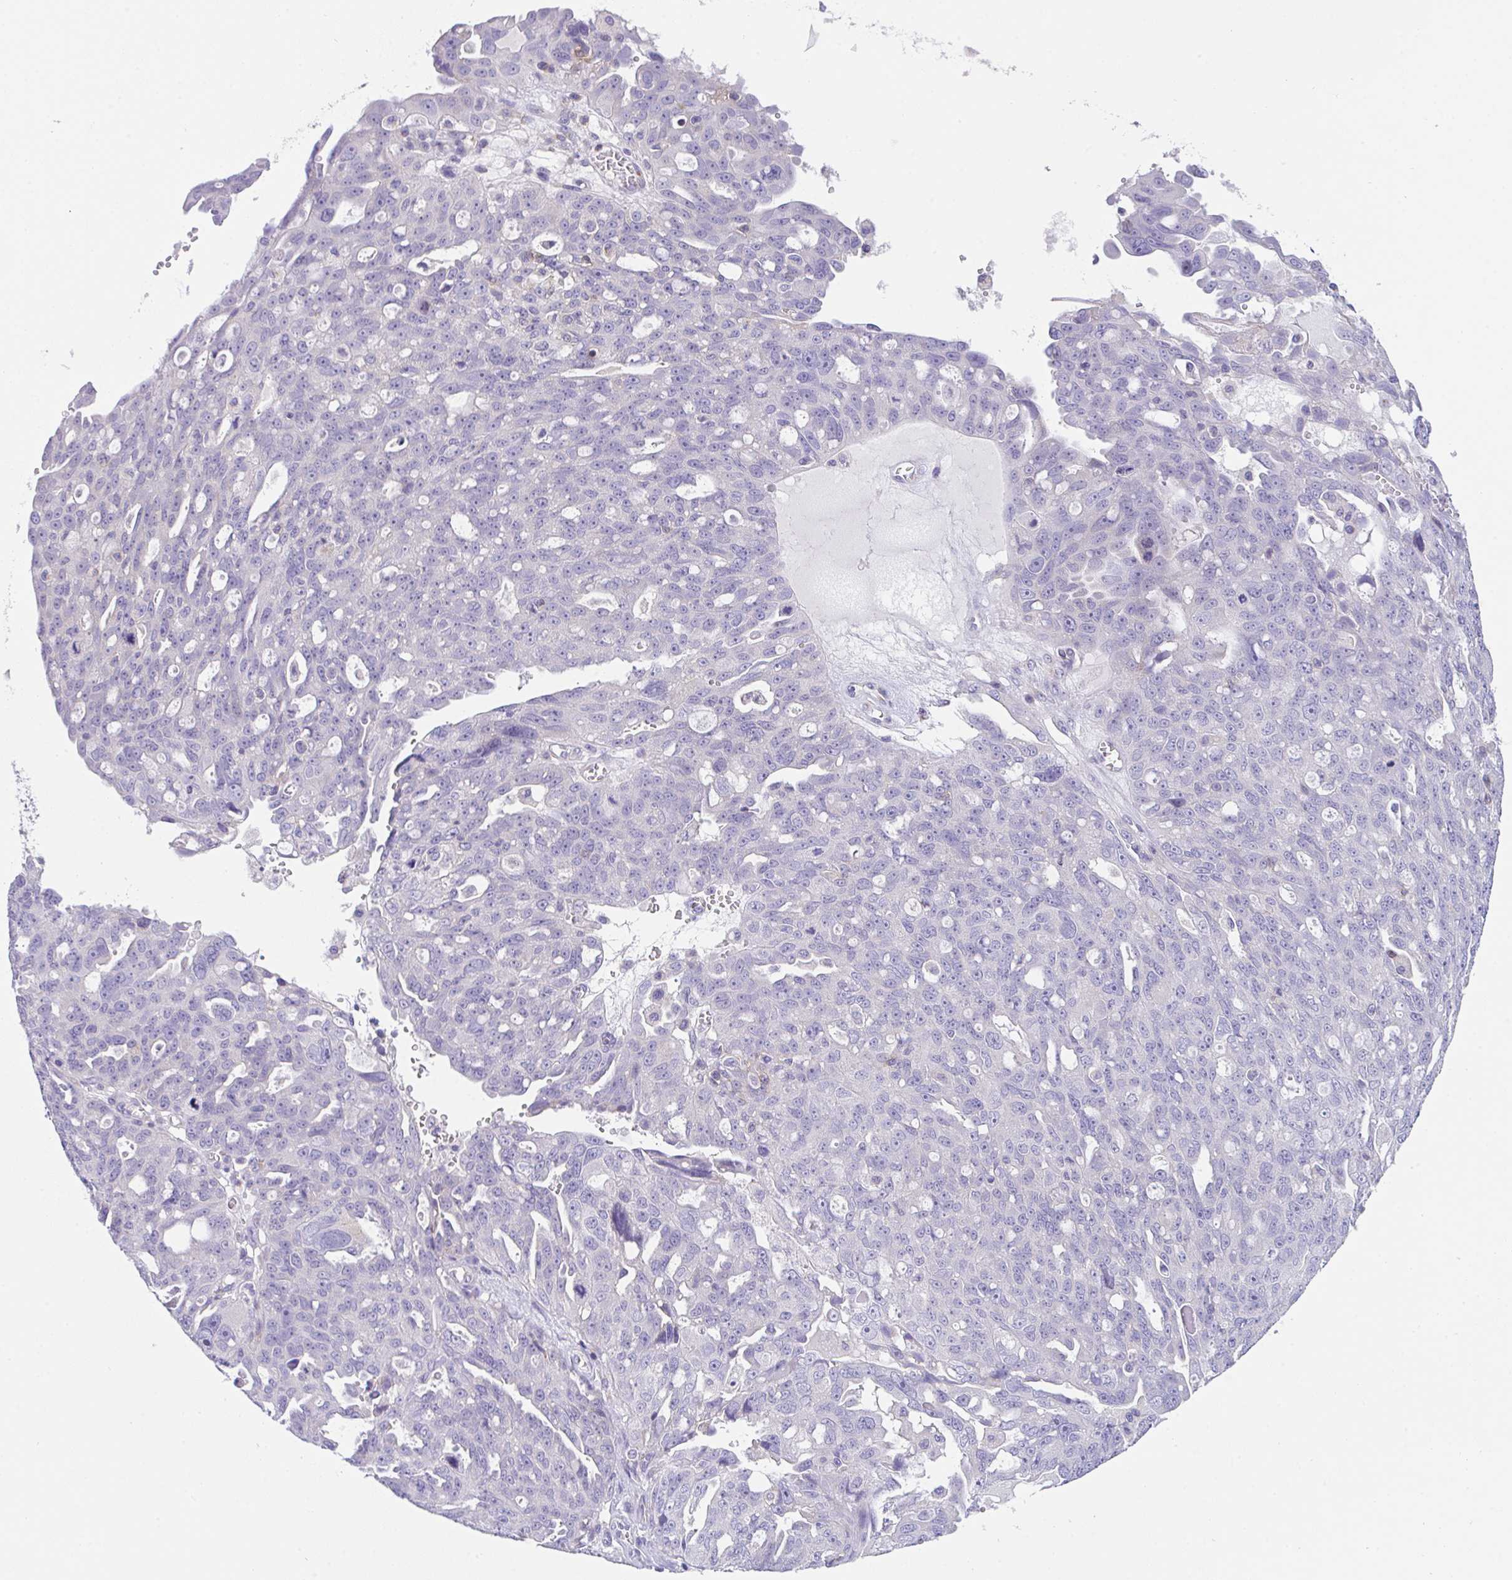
{"staining": {"intensity": "negative", "quantity": "none", "location": "none"}, "tissue": "ovarian cancer", "cell_type": "Tumor cells", "image_type": "cancer", "snomed": [{"axis": "morphology", "description": "Carcinoma, endometroid"}, {"axis": "topography", "description": "Ovary"}], "caption": "Endometroid carcinoma (ovarian) was stained to show a protein in brown. There is no significant positivity in tumor cells.", "gene": "MIA3", "patient": {"sex": "female", "age": 70}}